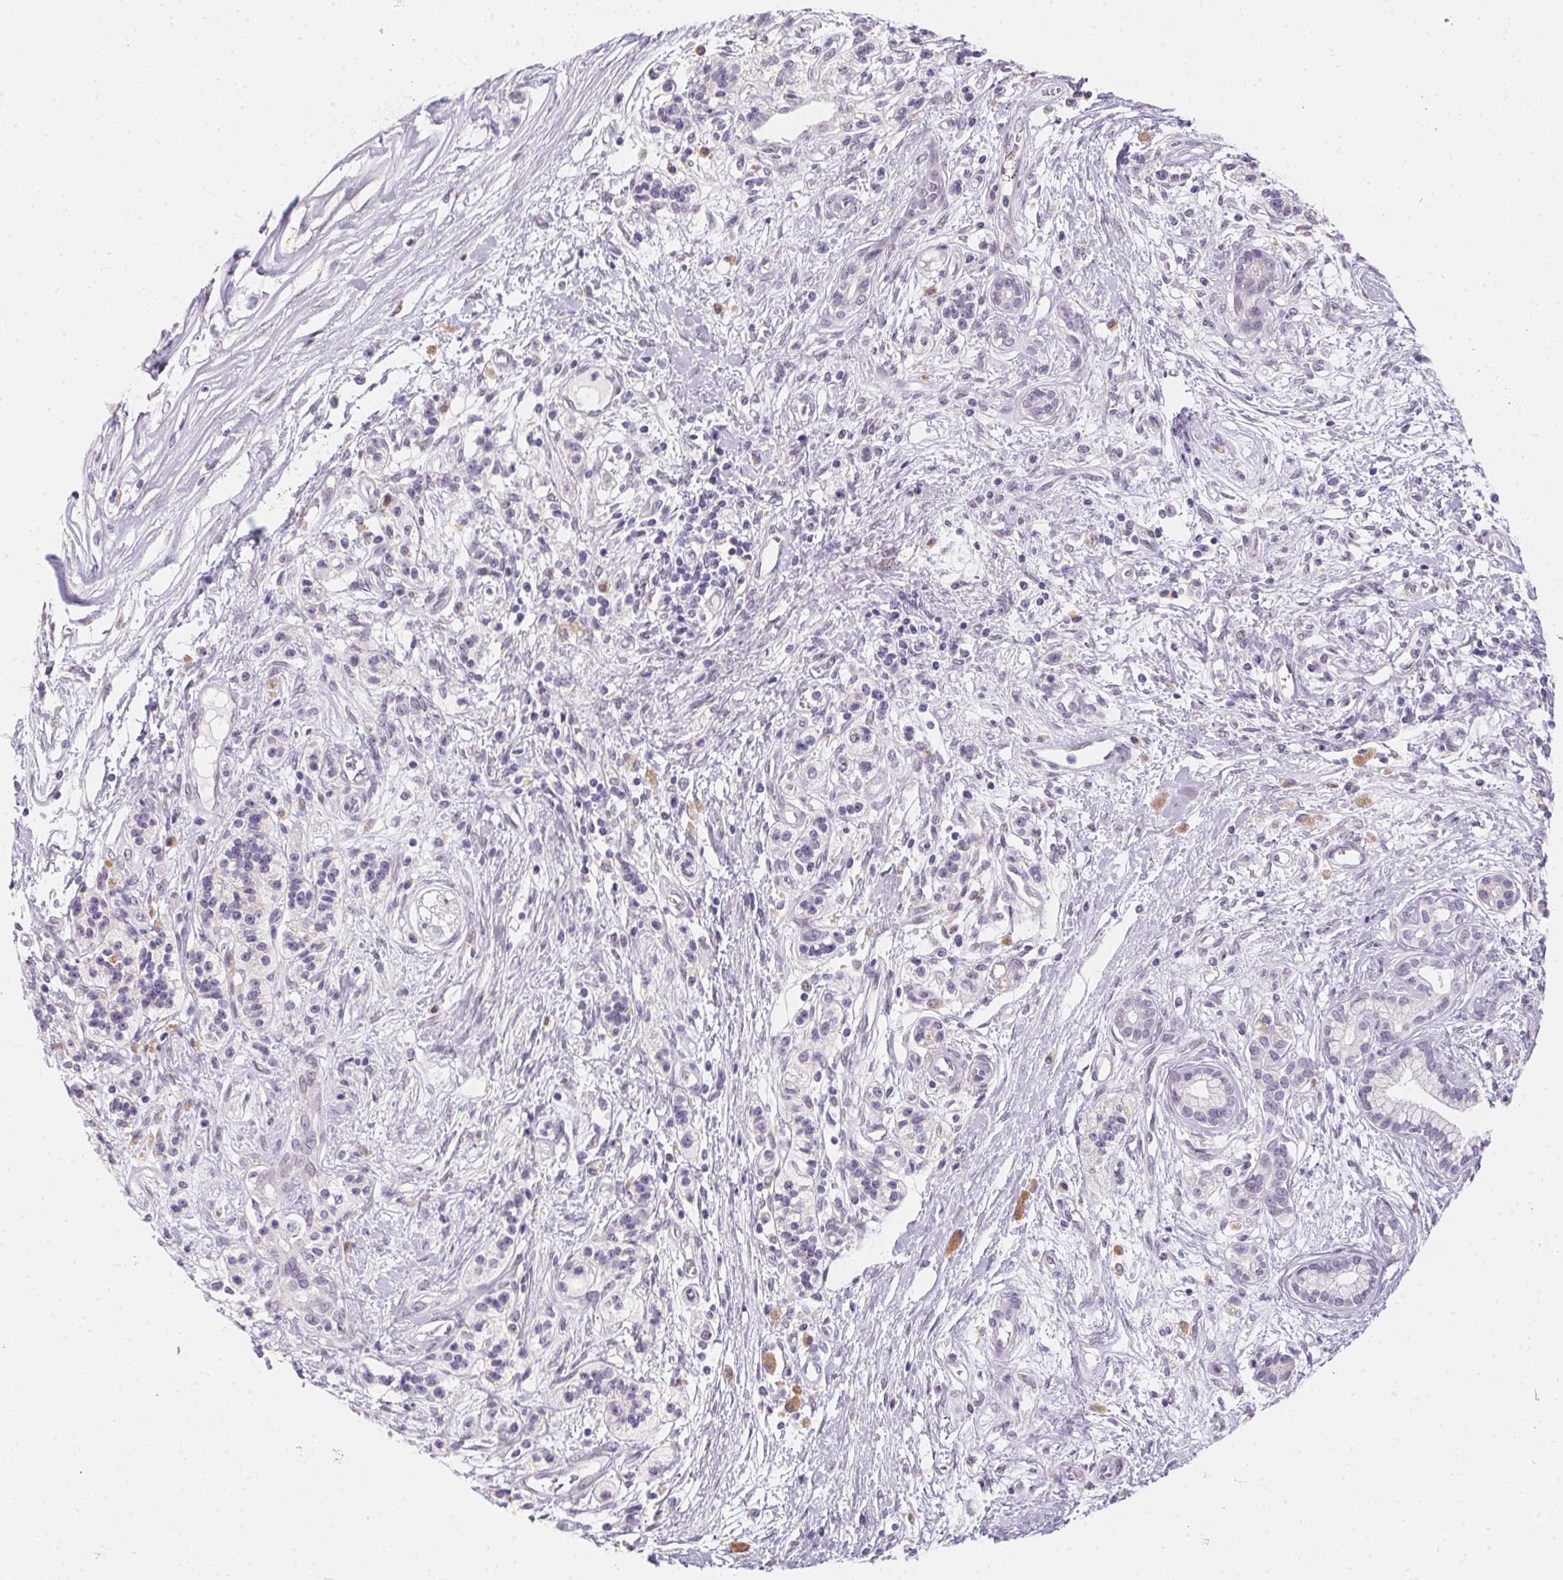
{"staining": {"intensity": "negative", "quantity": "none", "location": "none"}, "tissue": "pancreatic cancer", "cell_type": "Tumor cells", "image_type": "cancer", "snomed": [{"axis": "morphology", "description": "Adenocarcinoma, NOS"}, {"axis": "topography", "description": "Pancreas"}], "caption": "Immunohistochemical staining of pancreatic adenocarcinoma exhibits no significant positivity in tumor cells. (DAB IHC with hematoxylin counter stain).", "gene": "MORC1", "patient": {"sex": "female", "age": 77}}